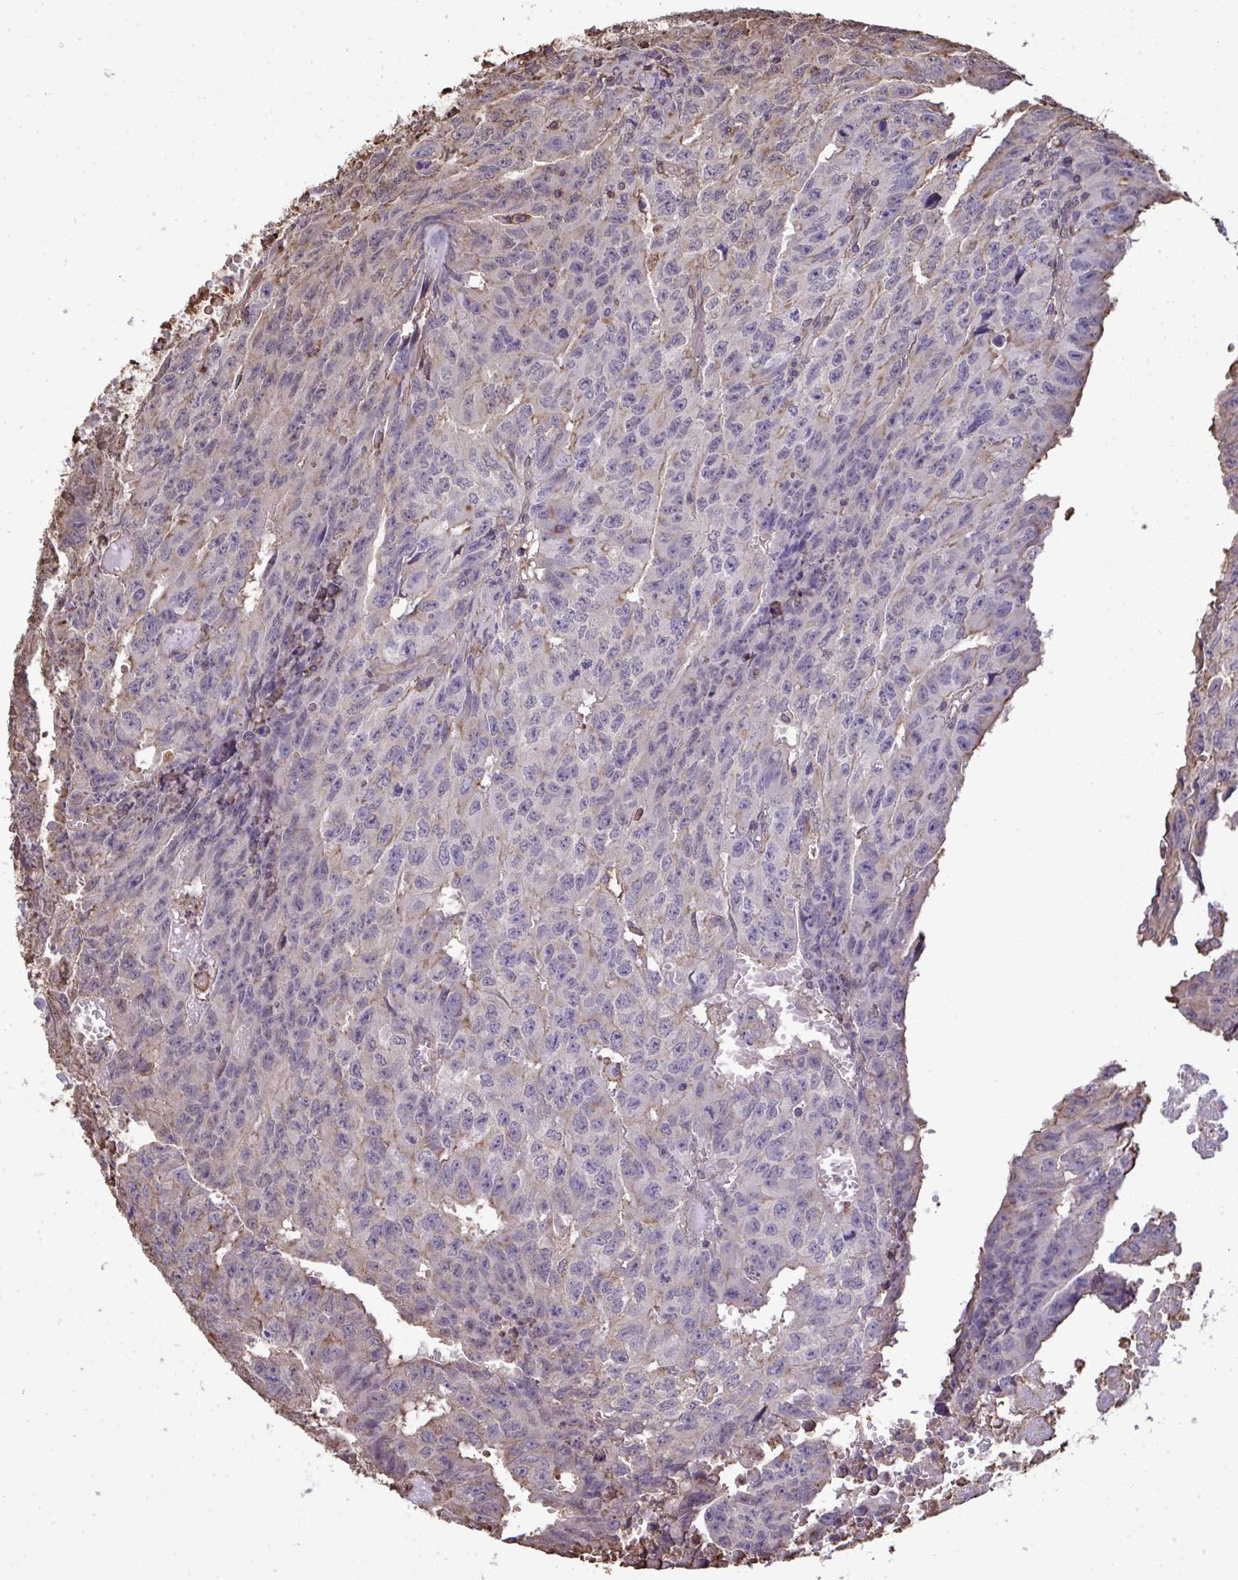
{"staining": {"intensity": "weak", "quantity": "25%-75%", "location": "cytoplasmic/membranous"}, "tissue": "testis cancer", "cell_type": "Tumor cells", "image_type": "cancer", "snomed": [{"axis": "morphology", "description": "Carcinoma, Embryonal, NOS"}, {"axis": "morphology", "description": "Teratoma, malignant, NOS"}, {"axis": "topography", "description": "Testis"}], "caption": "Protein staining of testis cancer tissue exhibits weak cytoplasmic/membranous positivity in about 25%-75% of tumor cells.", "gene": "ANXA5", "patient": {"sex": "male", "age": 24}}